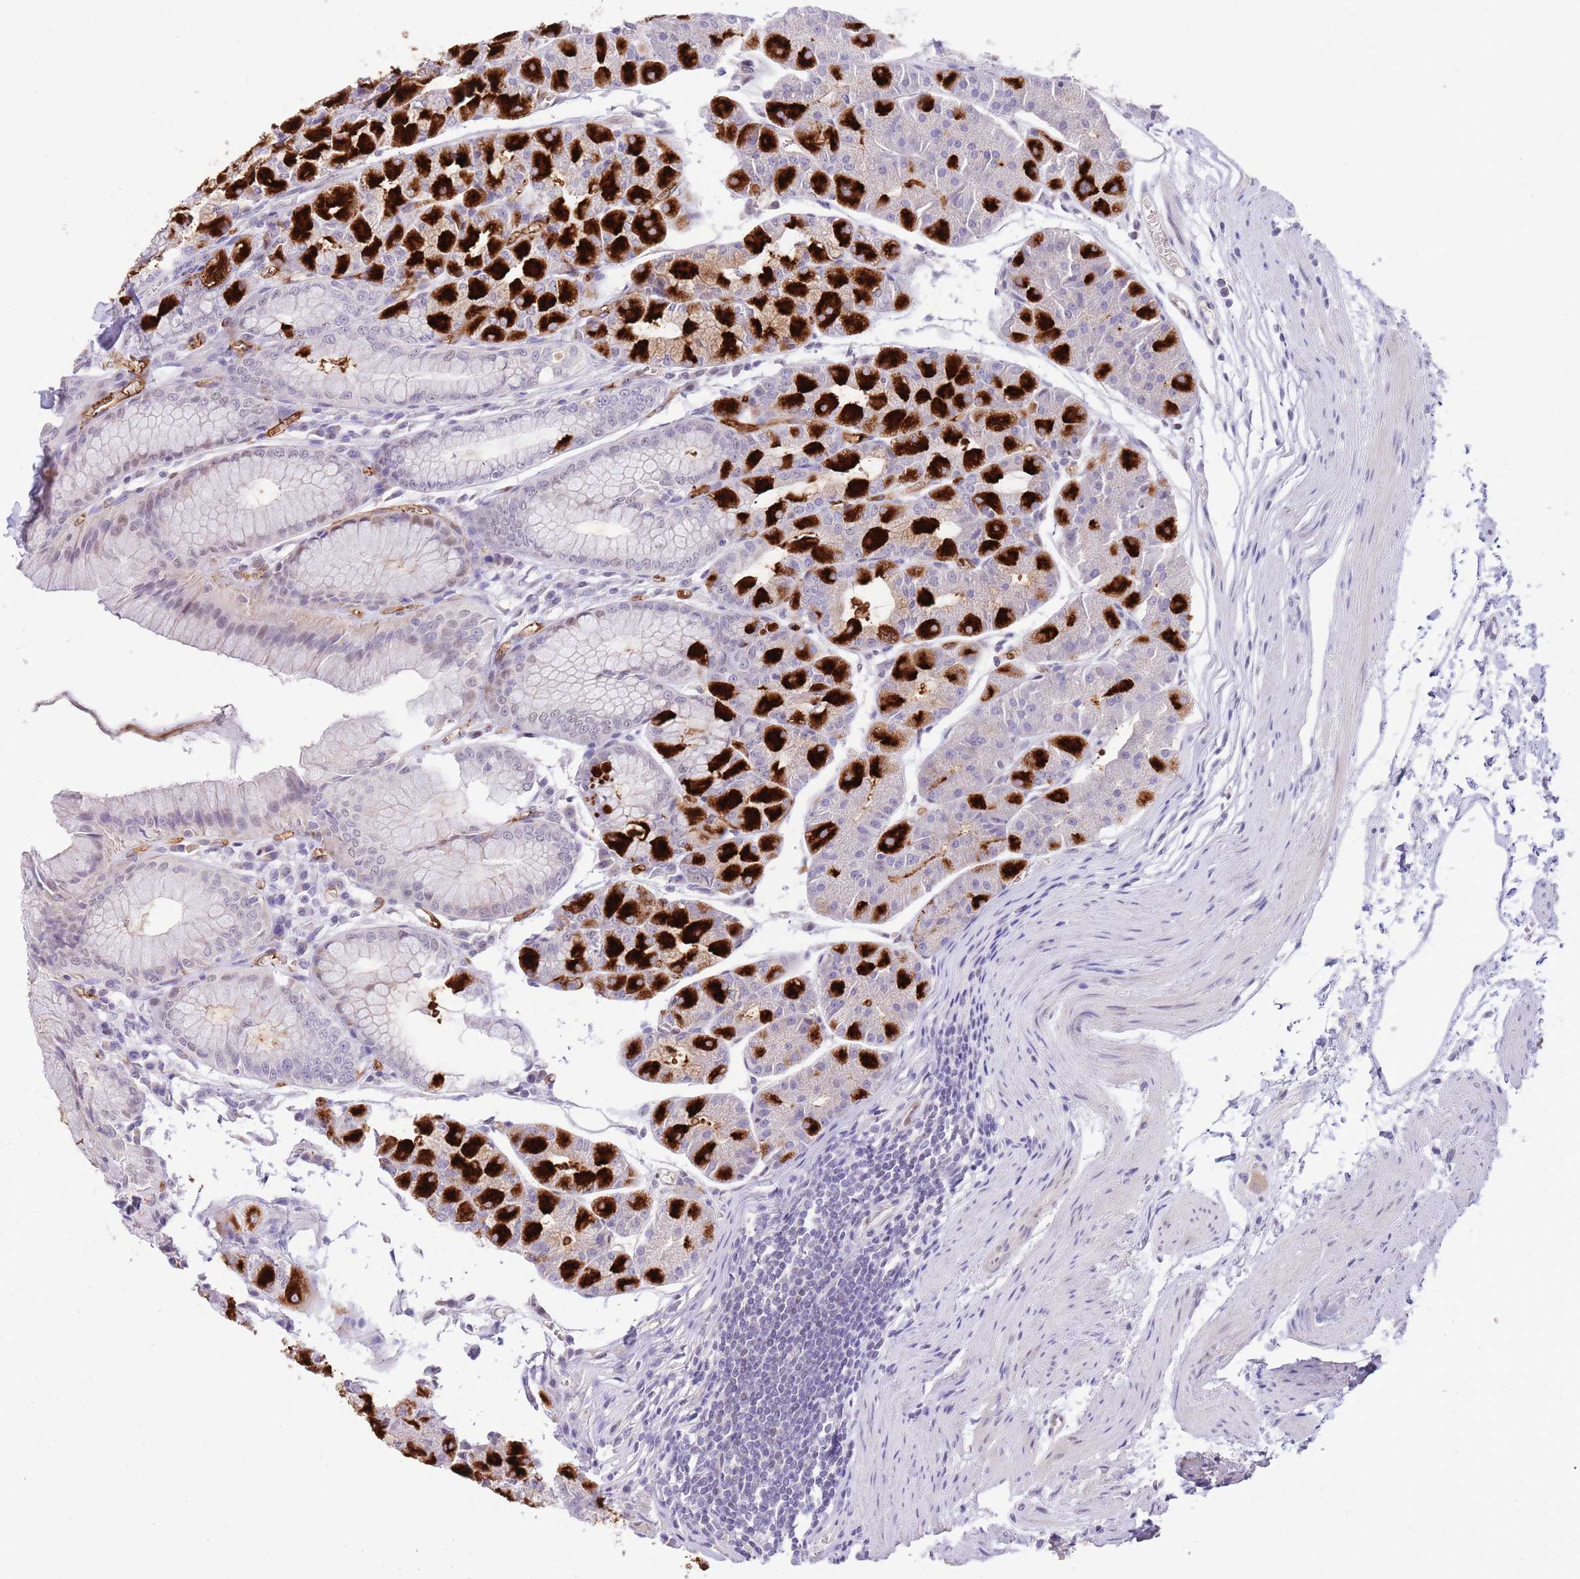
{"staining": {"intensity": "strong", "quantity": "25%-75%", "location": "cytoplasmic/membranous,nuclear"}, "tissue": "stomach", "cell_type": "Glandular cells", "image_type": "normal", "snomed": [{"axis": "morphology", "description": "Normal tissue, NOS"}, {"axis": "topography", "description": "Stomach"}], "caption": "DAB immunohistochemical staining of unremarkable human stomach demonstrates strong cytoplasmic/membranous,nuclear protein positivity in approximately 25%-75% of glandular cells. (Stains: DAB (3,3'-diaminobenzidine) in brown, nuclei in blue, Microscopy: brightfield microscopy at high magnification).", "gene": "RFX1", "patient": {"sex": "male", "age": 55}}